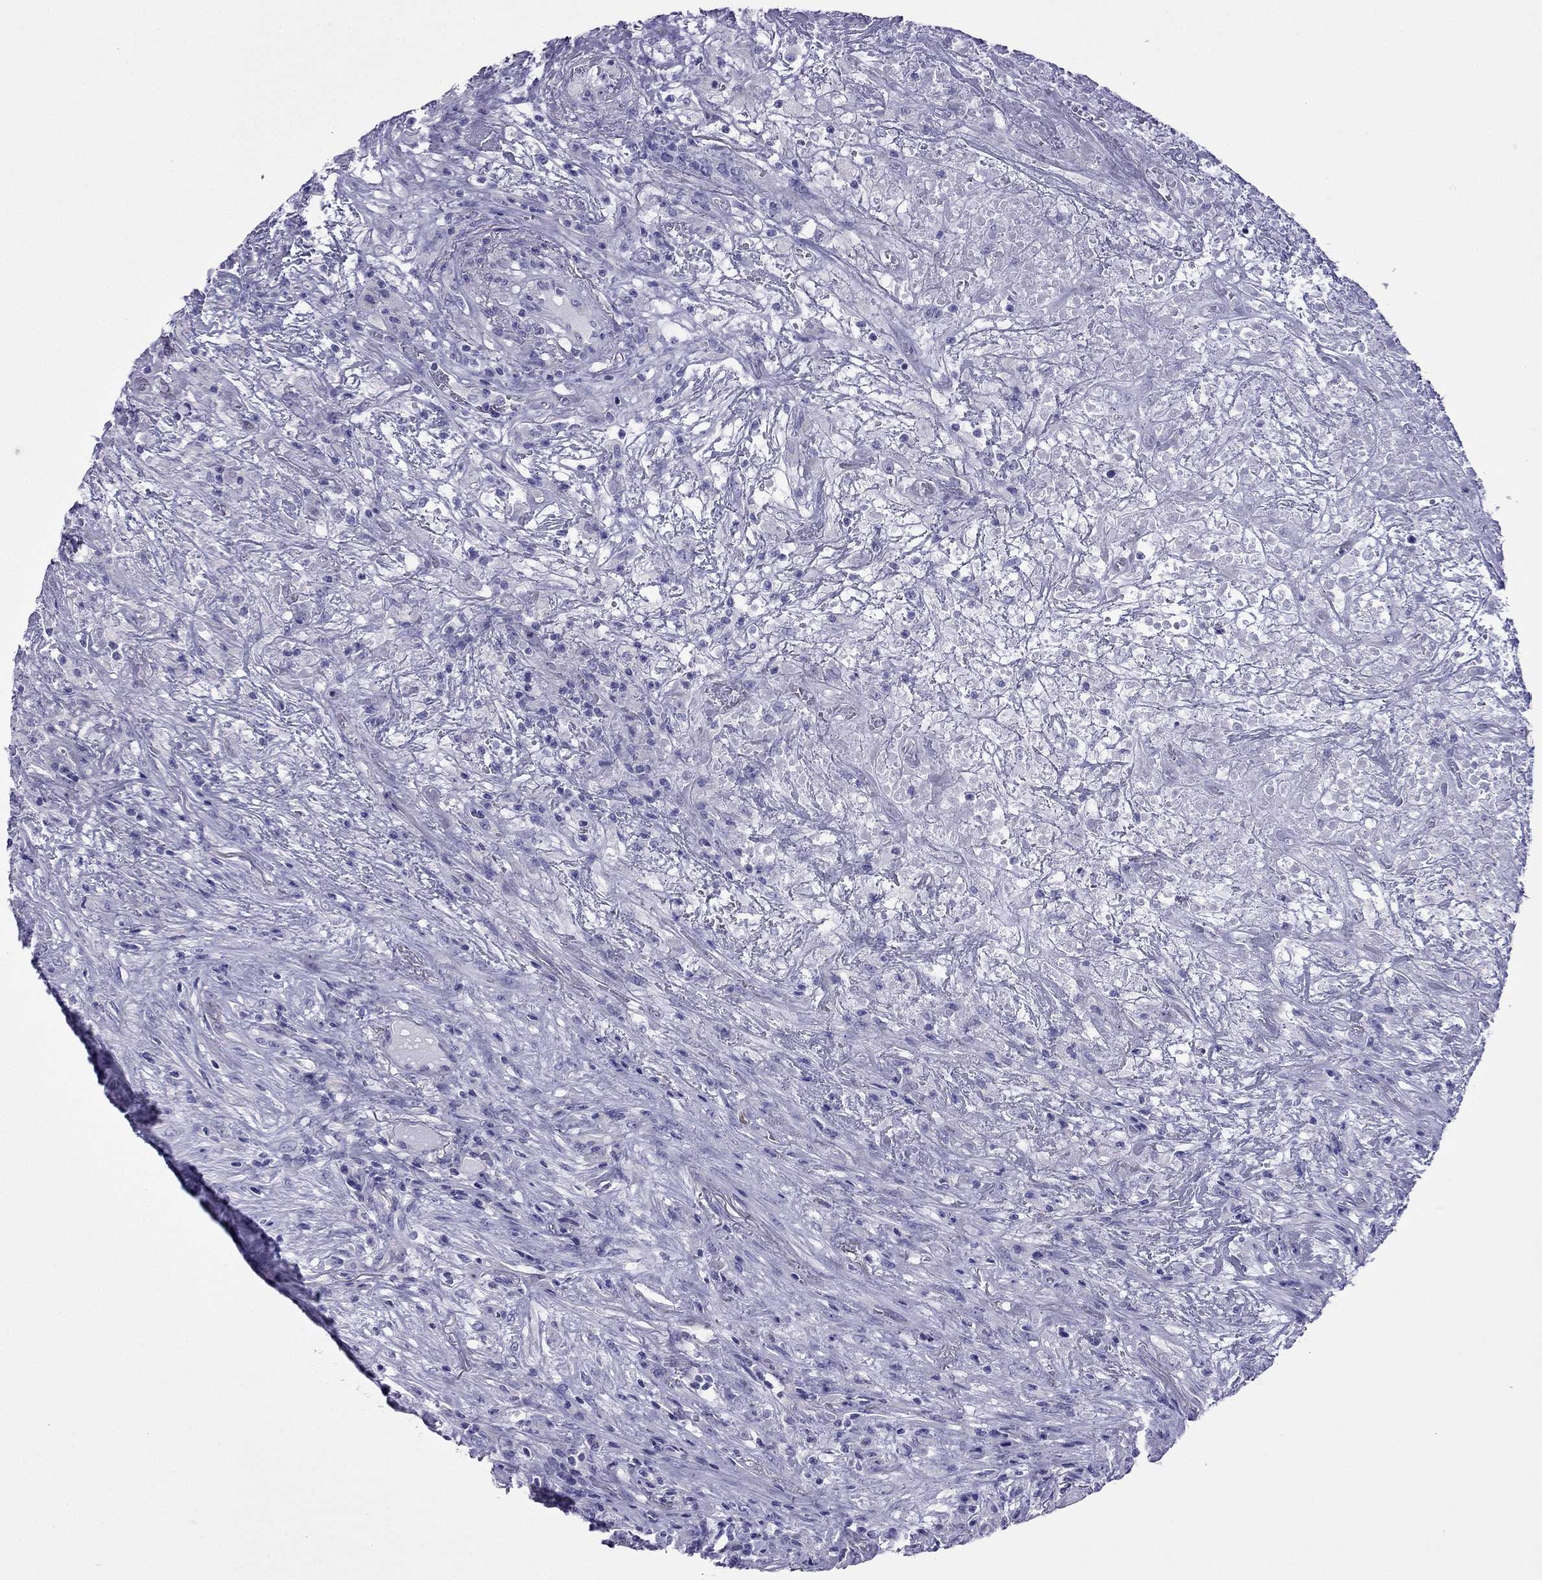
{"staining": {"intensity": "negative", "quantity": "none", "location": "none"}, "tissue": "lymphoma", "cell_type": "Tumor cells", "image_type": "cancer", "snomed": [{"axis": "morphology", "description": "Malignant lymphoma, non-Hodgkin's type, High grade"}, {"axis": "topography", "description": "Lung"}], "caption": "The photomicrograph displays no staining of tumor cells in lymphoma.", "gene": "PCDHA6", "patient": {"sex": "male", "age": 79}}